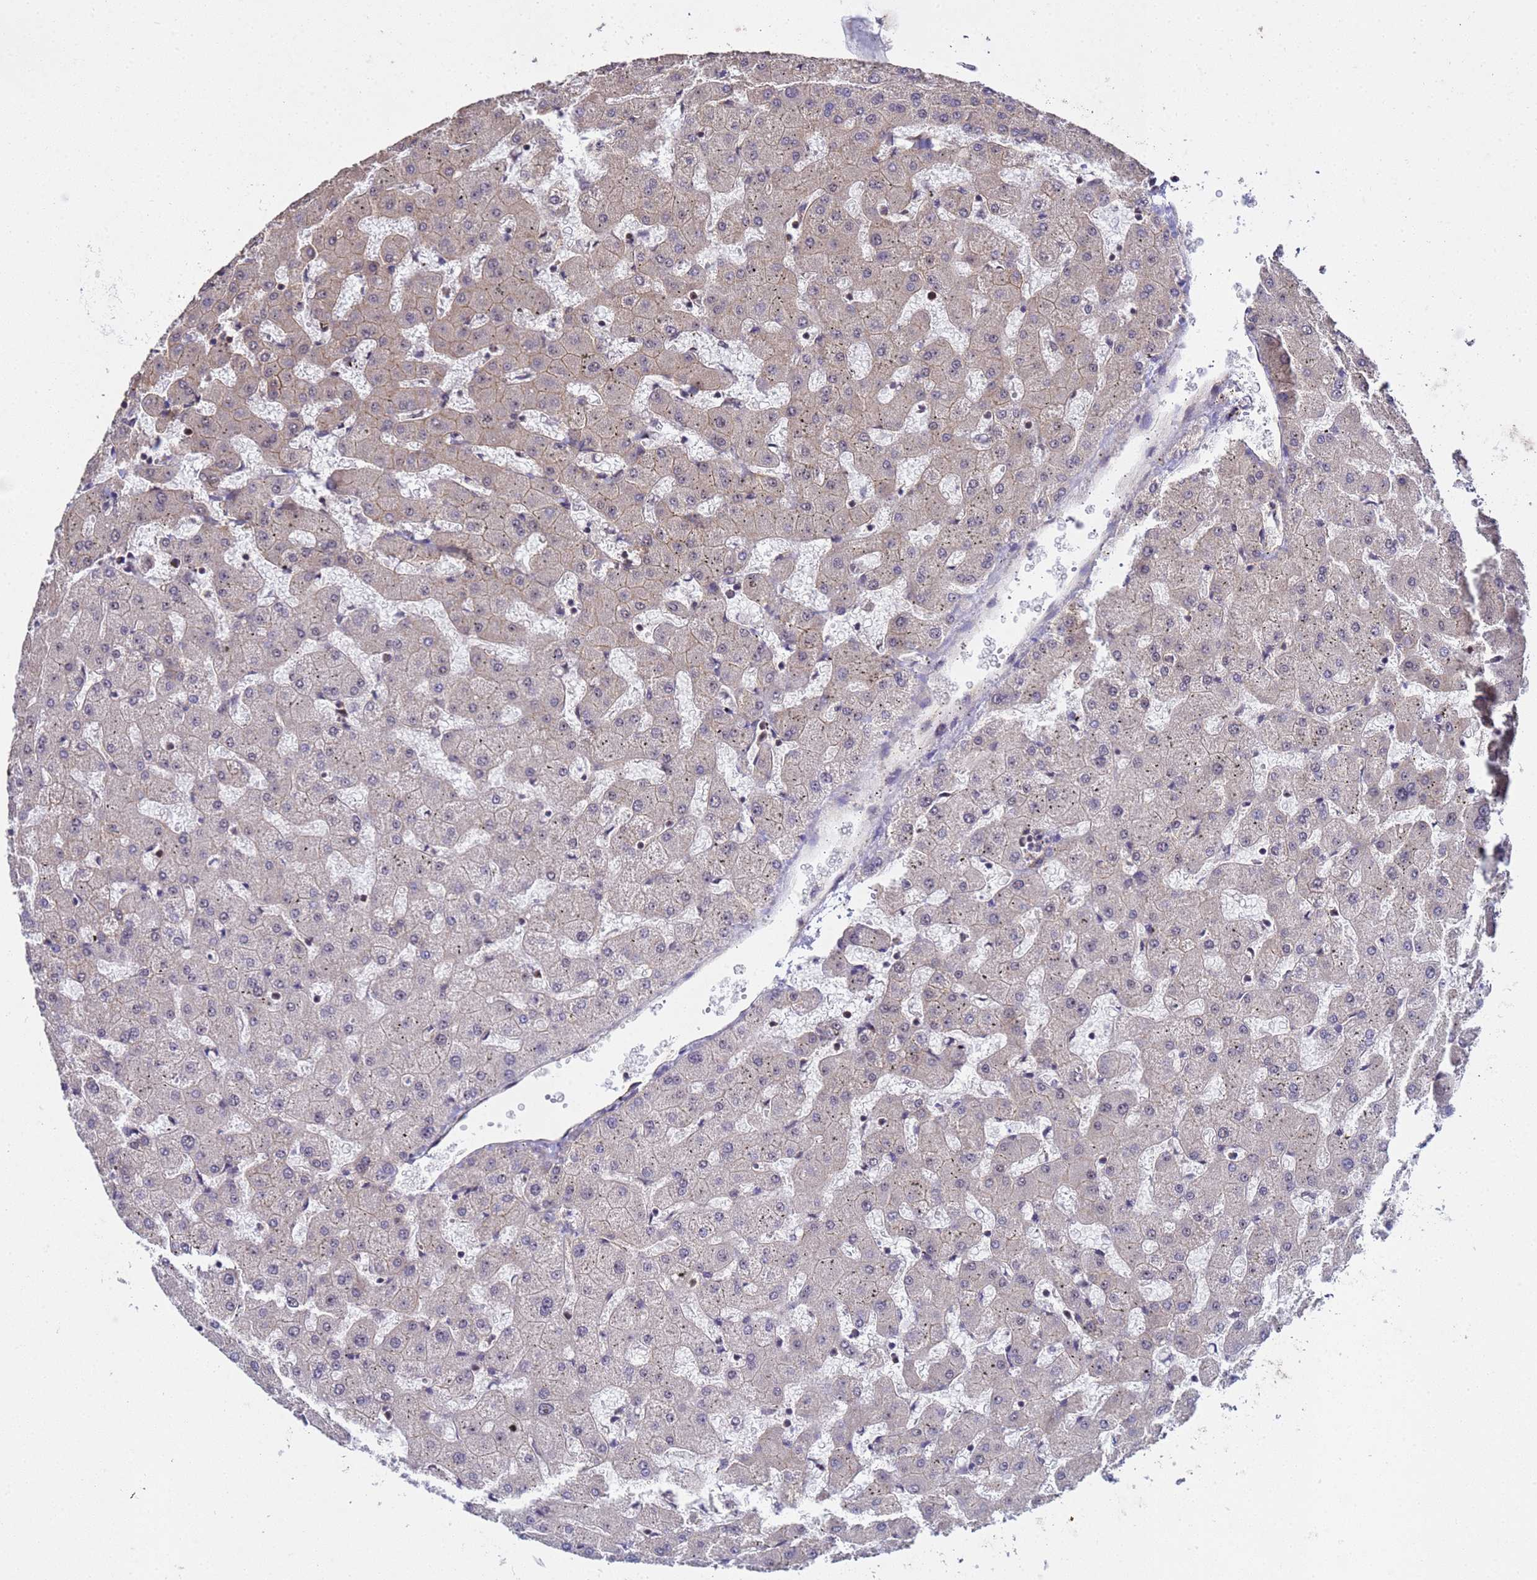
{"staining": {"intensity": "negative", "quantity": "none", "location": "none"}, "tissue": "liver", "cell_type": "Cholangiocytes", "image_type": "normal", "snomed": [{"axis": "morphology", "description": "Normal tissue, NOS"}, {"axis": "topography", "description": "Liver"}], "caption": "IHC histopathology image of normal liver stained for a protein (brown), which reveals no staining in cholangiocytes. (IHC, brightfield microscopy, high magnification).", "gene": "SYF2", "patient": {"sex": "female", "age": 63}}